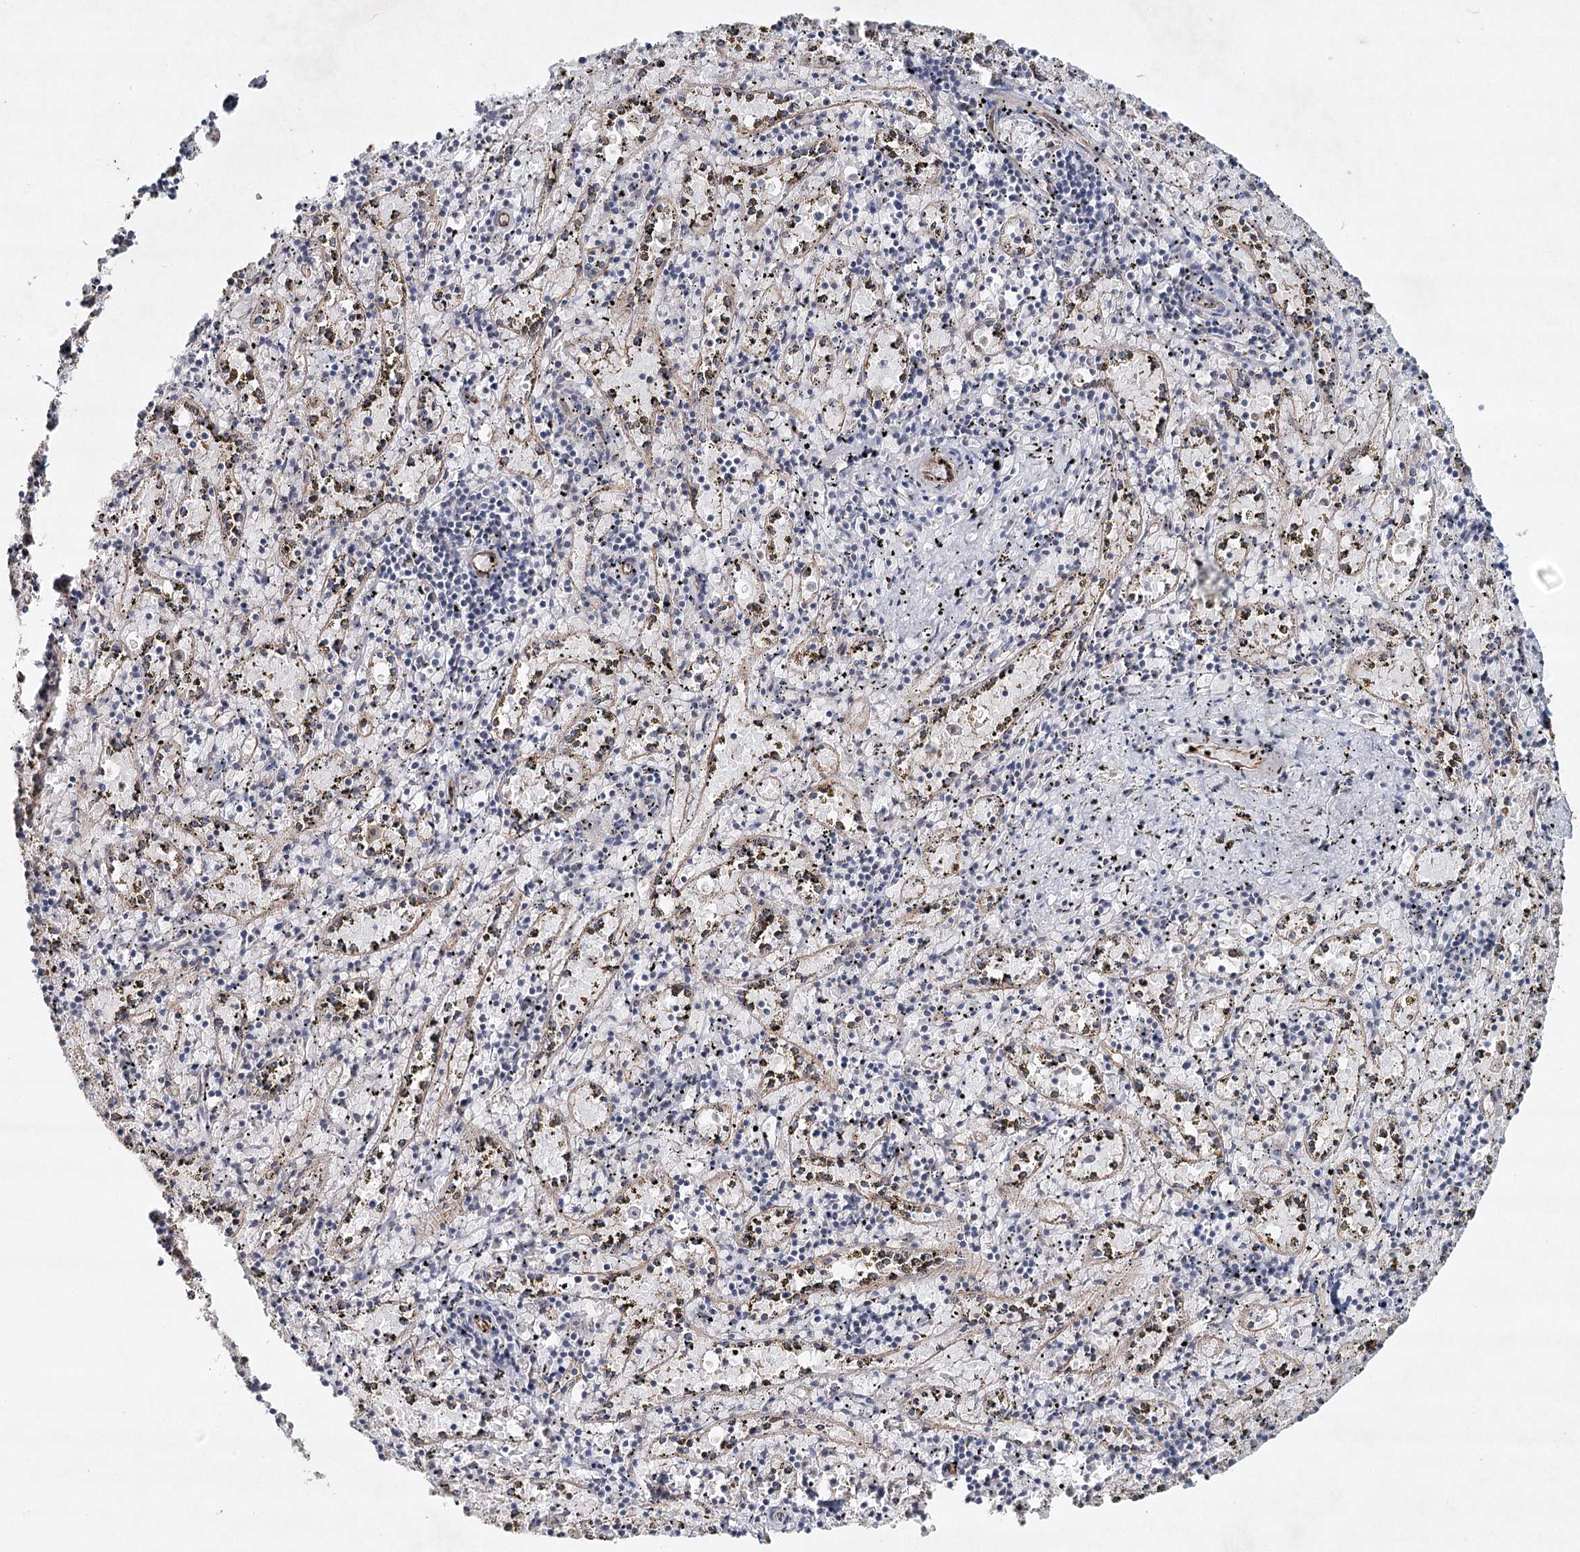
{"staining": {"intensity": "negative", "quantity": "none", "location": "none"}, "tissue": "spleen", "cell_type": "Cells in red pulp", "image_type": "normal", "snomed": [{"axis": "morphology", "description": "Normal tissue, NOS"}, {"axis": "topography", "description": "Spleen"}], "caption": "DAB immunohistochemical staining of unremarkable human spleen displays no significant expression in cells in red pulp. (Immunohistochemistry, brightfield microscopy, high magnification).", "gene": "SYNPO", "patient": {"sex": "male", "age": 11}}